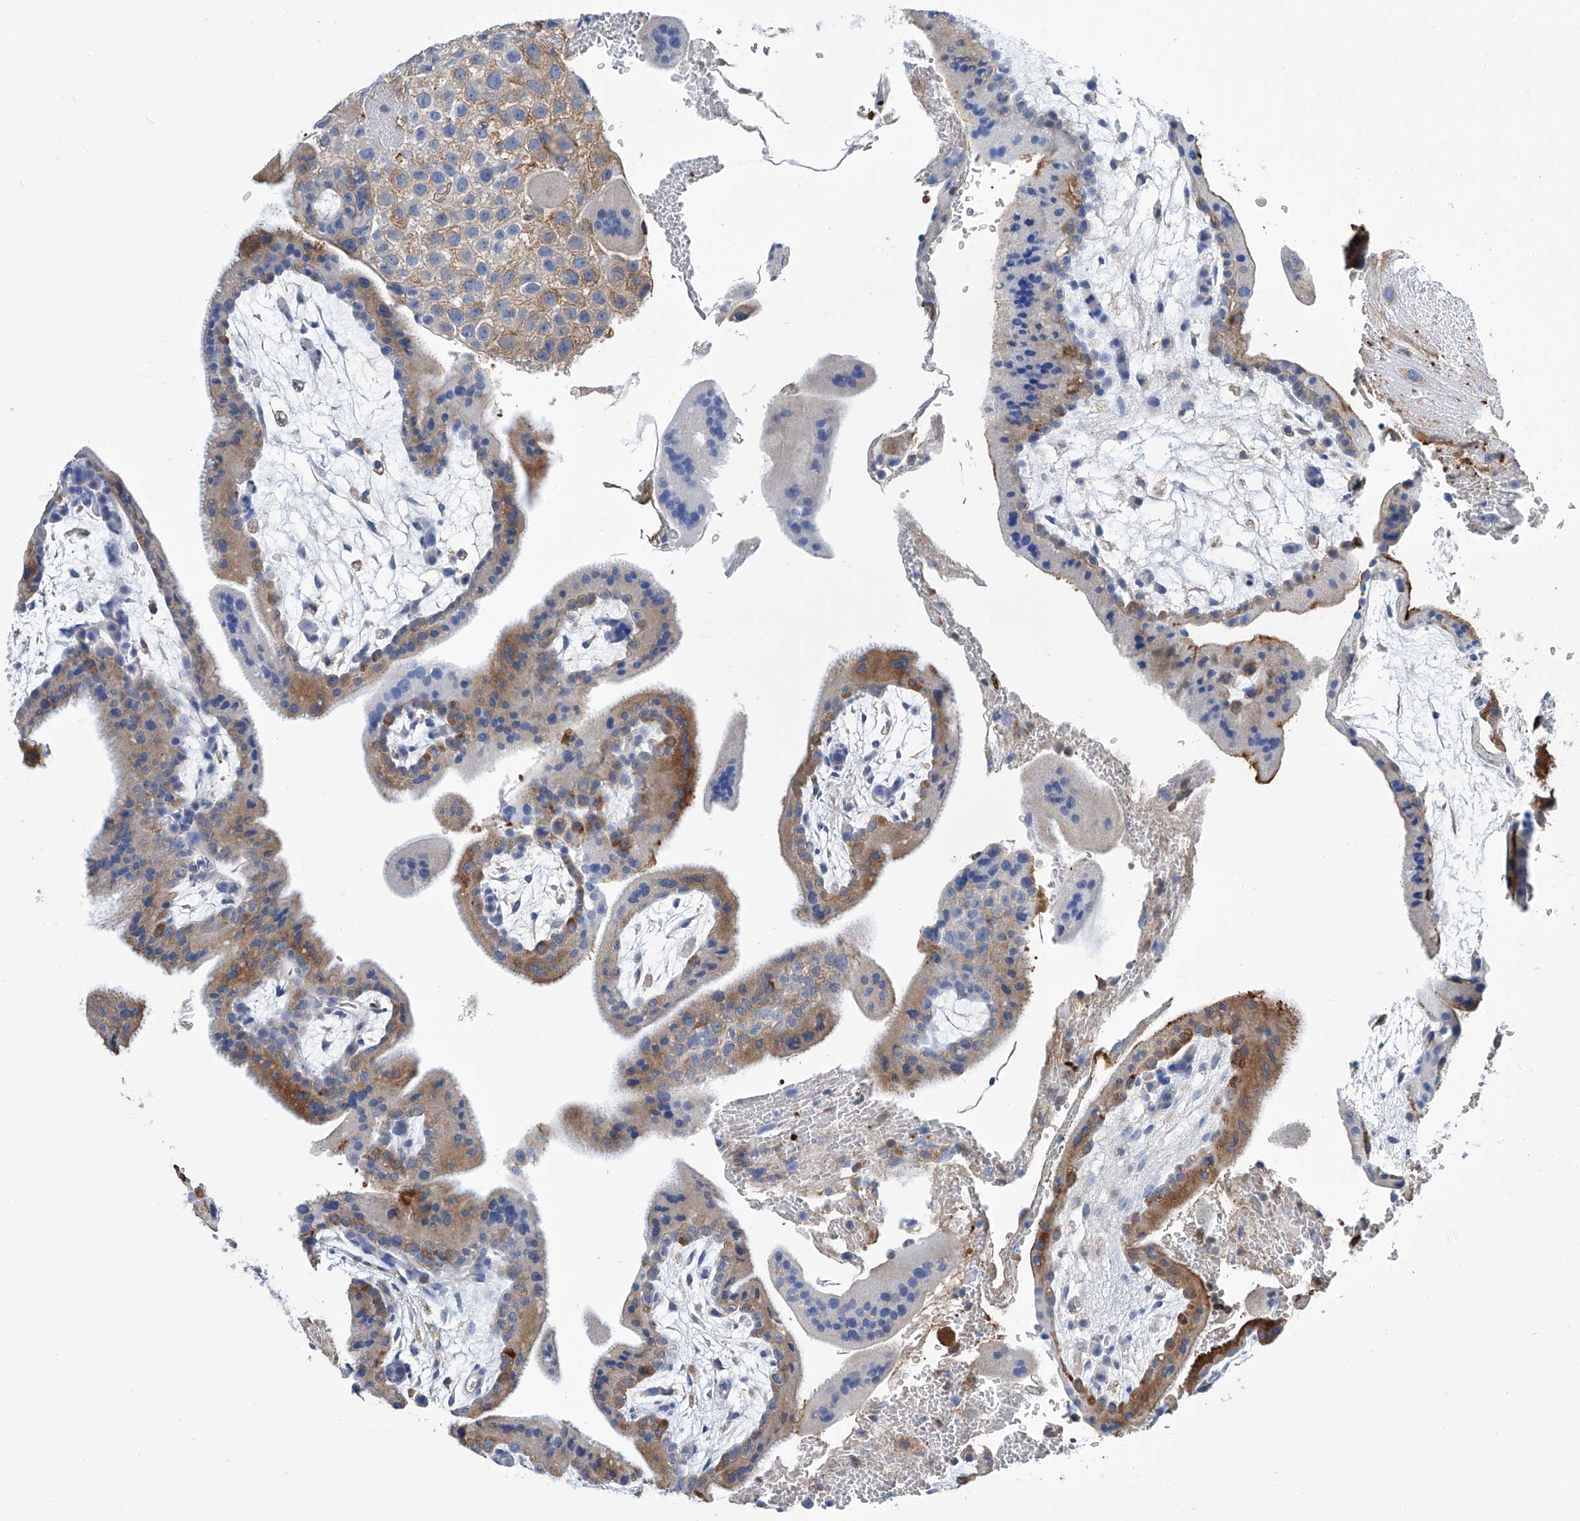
{"staining": {"intensity": "negative", "quantity": "none", "location": "none"}, "tissue": "placenta", "cell_type": "Decidual cells", "image_type": "normal", "snomed": [{"axis": "morphology", "description": "Normal tissue, NOS"}, {"axis": "topography", "description": "Placenta"}], "caption": "Immunohistochemistry (IHC) of normal placenta demonstrates no positivity in decidual cells.", "gene": "GPT", "patient": {"sex": "female", "age": 35}}